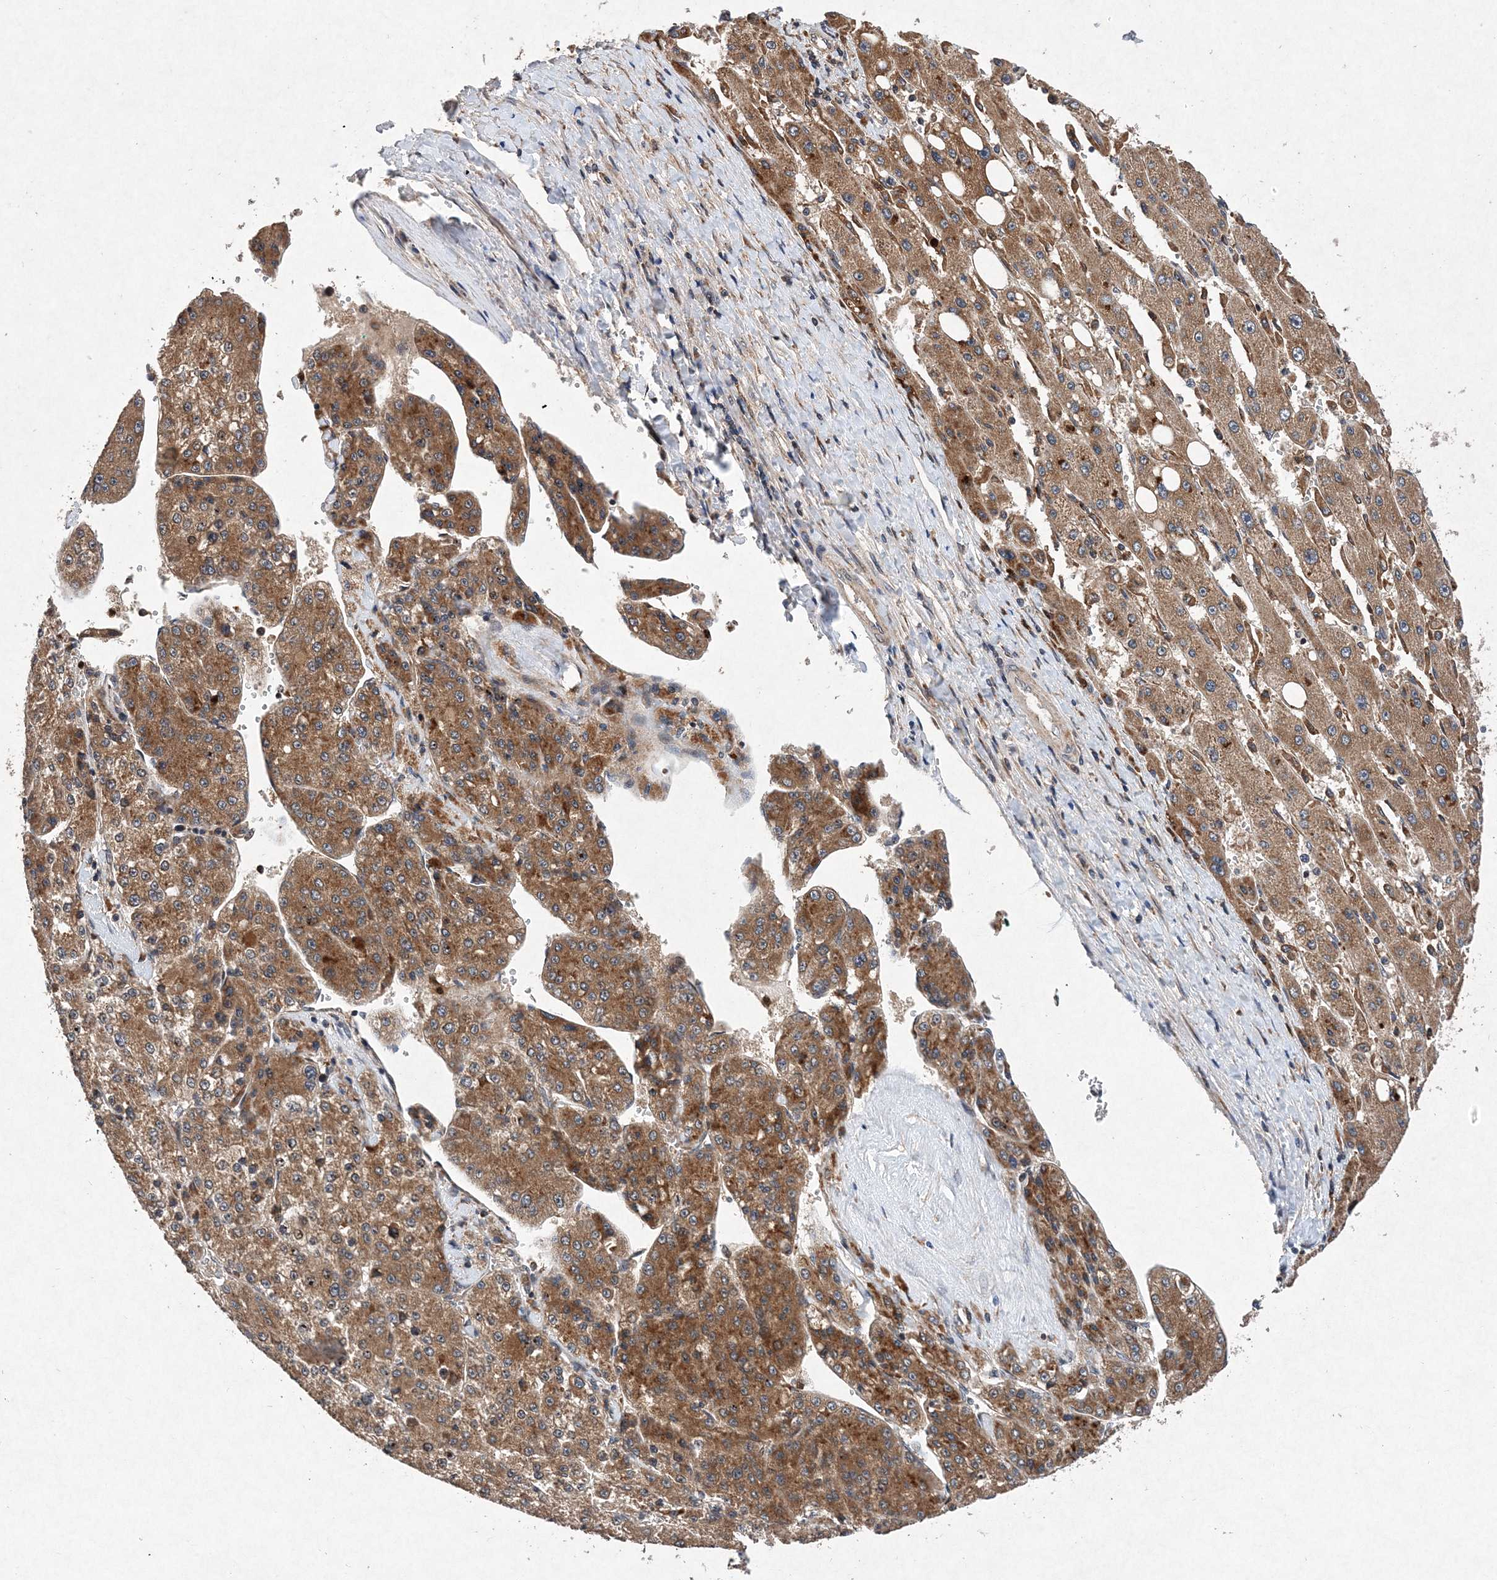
{"staining": {"intensity": "moderate", "quantity": ">75%", "location": "cytoplasmic/membranous"}, "tissue": "liver cancer", "cell_type": "Tumor cells", "image_type": "cancer", "snomed": [{"axis": "morphology", "description": "Carcinoma, Hepatocellular, NOS"}, {"axis": "topography", "description": "Liver"}], "caption": "This histopathology image demonstrates immunohistochemistry staining of liver hepatocellular carcinoma, with medium moderate cytoplasmic/membranous positivity in about >75% of tumor cells.", "gene": "PROSER1", "patient": {"sex": "female", "age": 73}}